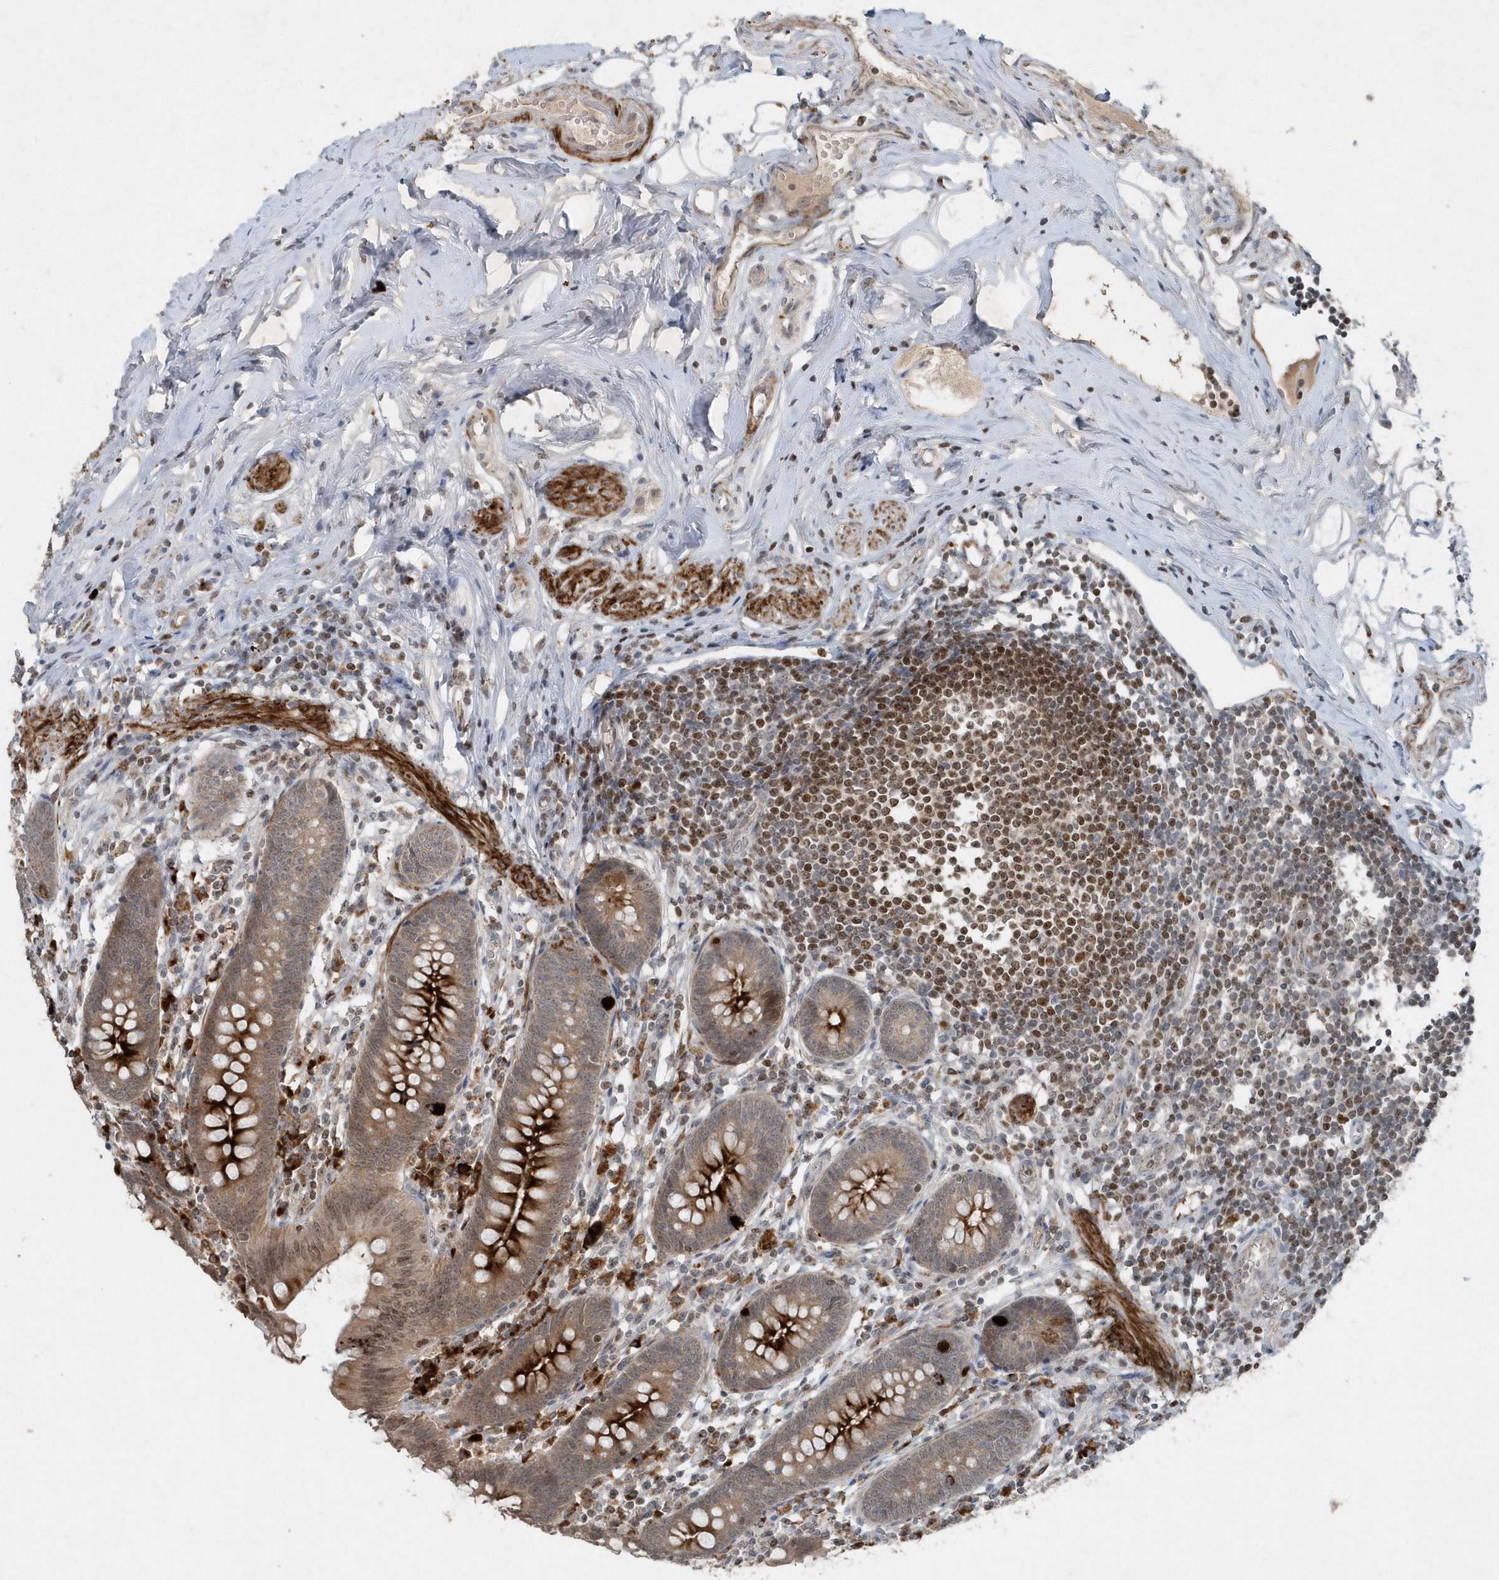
{"staining": {"intensity": "moderate", "quantity": ">75%", "location": "cytoplasmic/membranous,nuclear"}, "tissue": "appendix", "cell_type": "Glandular cells", "image_type": "normal", "snomed": [{"axis": "morphology", "description": "Normal tissue, NOS"}, {"axis": "topography", "description": "Appendix"}], "caption": "Immunohistochemistry (IHC) (DAB) staining of normal human appendix reveals moderate cytoplasmic/membranous,nuclear protein expression in approximately >75% of glandular cells.", "gene": "QTRT2", "patient": {"sex": "female", "age": 62}}